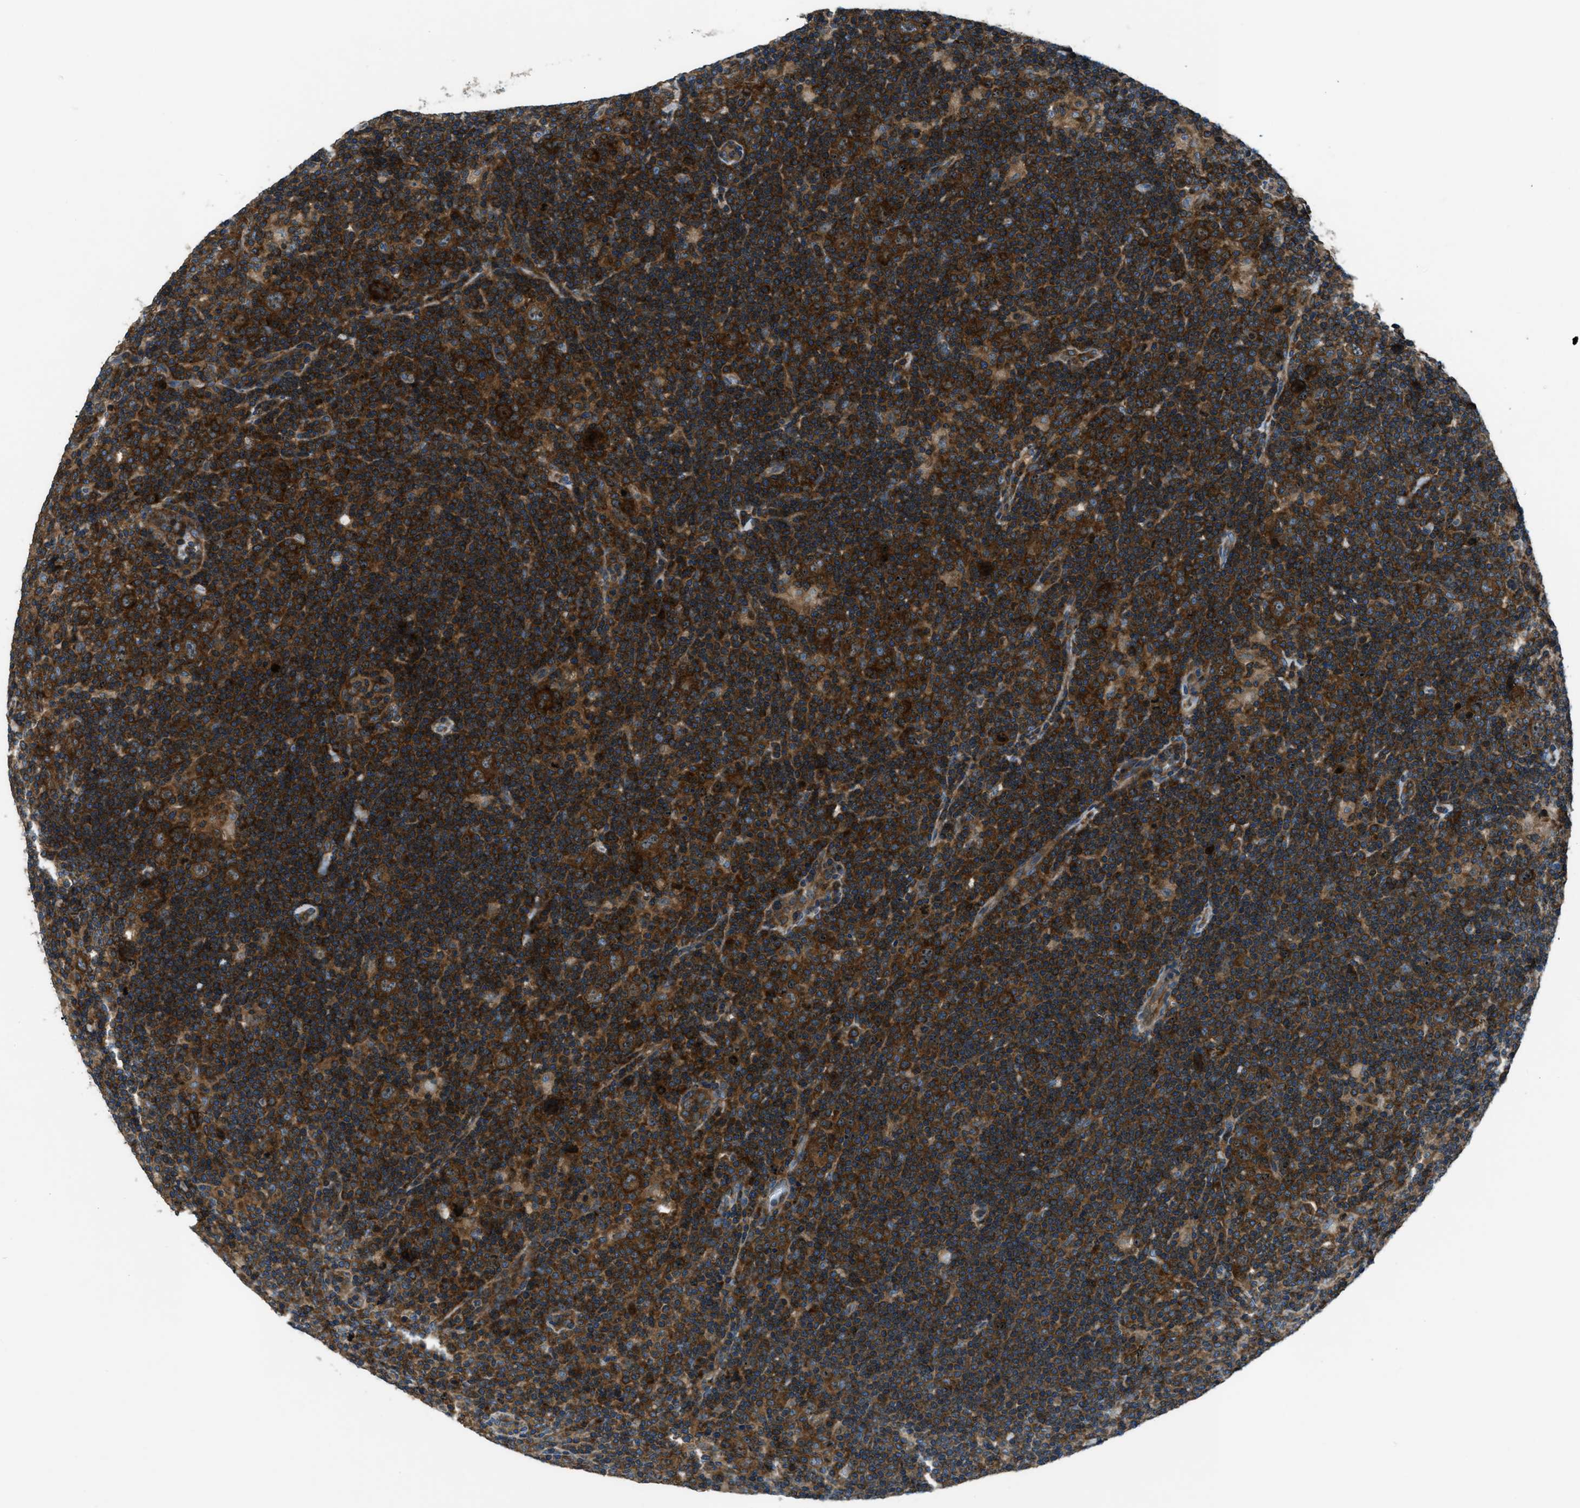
{"staining": {"intensity": "strong", "quantity": ">75%", "location": "cytoplasmic/membranous"}, "tissue": "lymphoma", "cell_type": "Tumor cells", "image_type": "cancer", "snomed": [{"axis": "morphology", "description": "Hodgkin's disease, NOS"}, {"axis": "topography", "description": "Lymph node"}], "caption": "Lymphoma tissue demonstrates strong cytoplasmic/membranous positivity in about >75% of tumor cells", "gene": "ARFGAP2", "patient": {"sex": "female", "age": 57}}